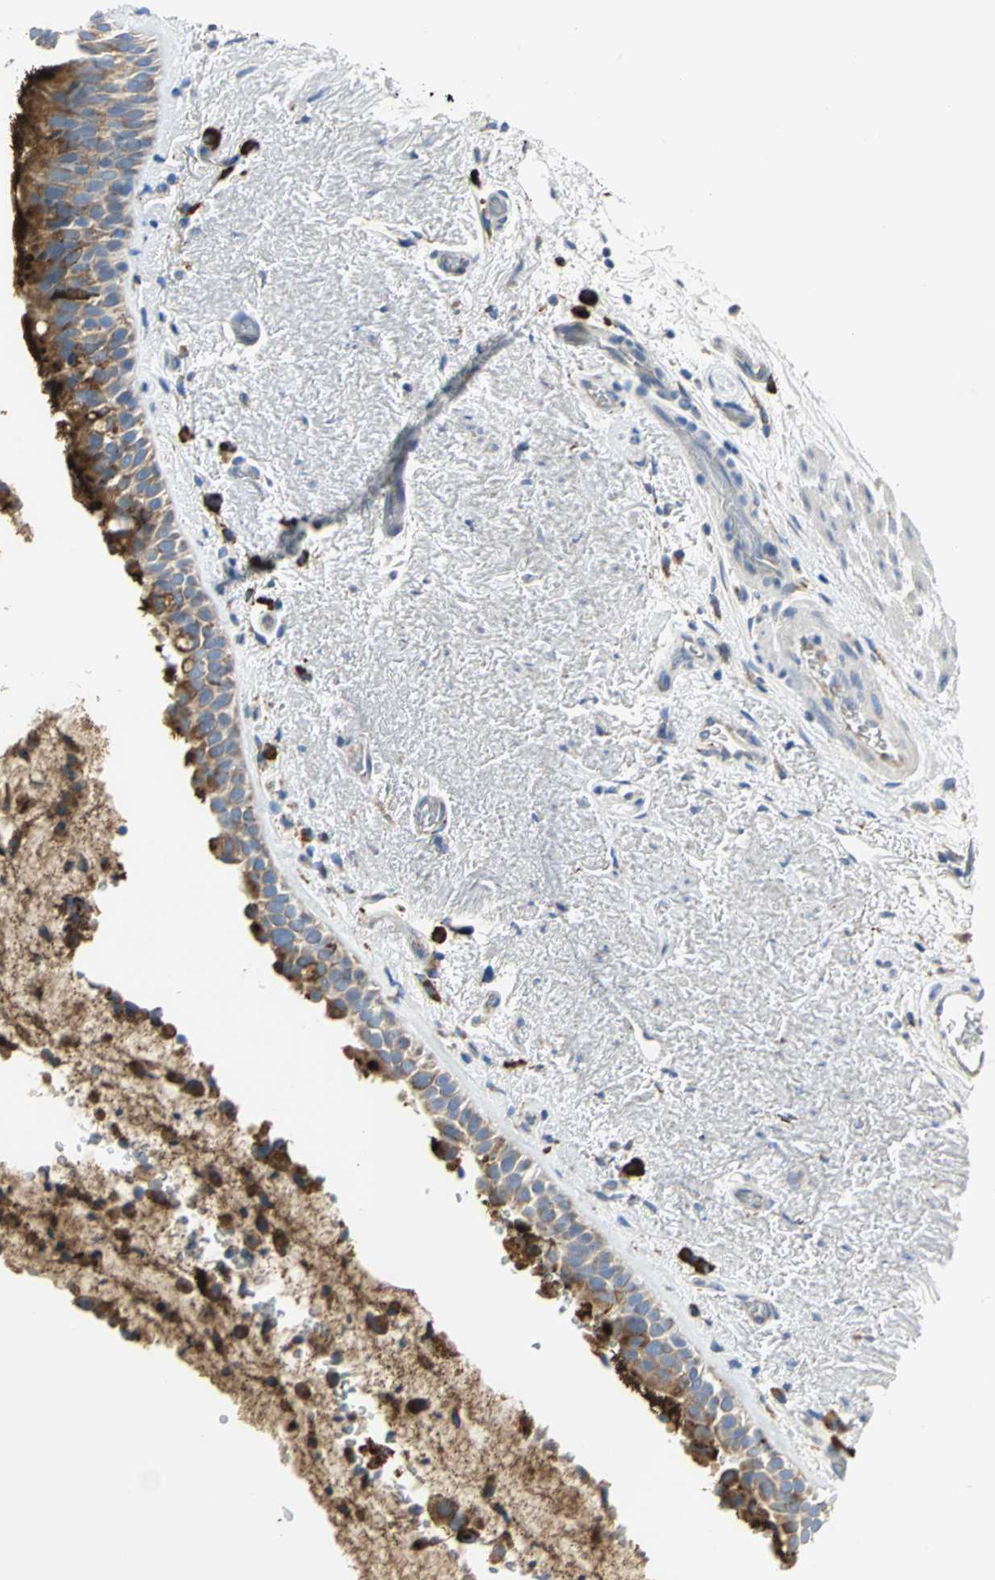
{"staining": {"intensity": "strong", "quantity": ">75%", "location": "cytoplasmic/membranous"}, "tissue": "bronchus", "cell_type": "Respiratory epithelial cells", "image_type": "normal", "snomed": [{"axis": "morphology", "description": "Normal tissue, NOS"}, {"axis": "topography", "description": "Bronchus"}], "caption": "A brown stain highlights strong cytoplasmic/membranous staining of a protein in respiratory epithelial cells of benign bronchus. (Stains: DAB in brown, nuclei in blue, Microscopy: brightfield microscopy at high magnification).", "gene": "TULP4", "patient": {"sex": "female", "age": 54}}